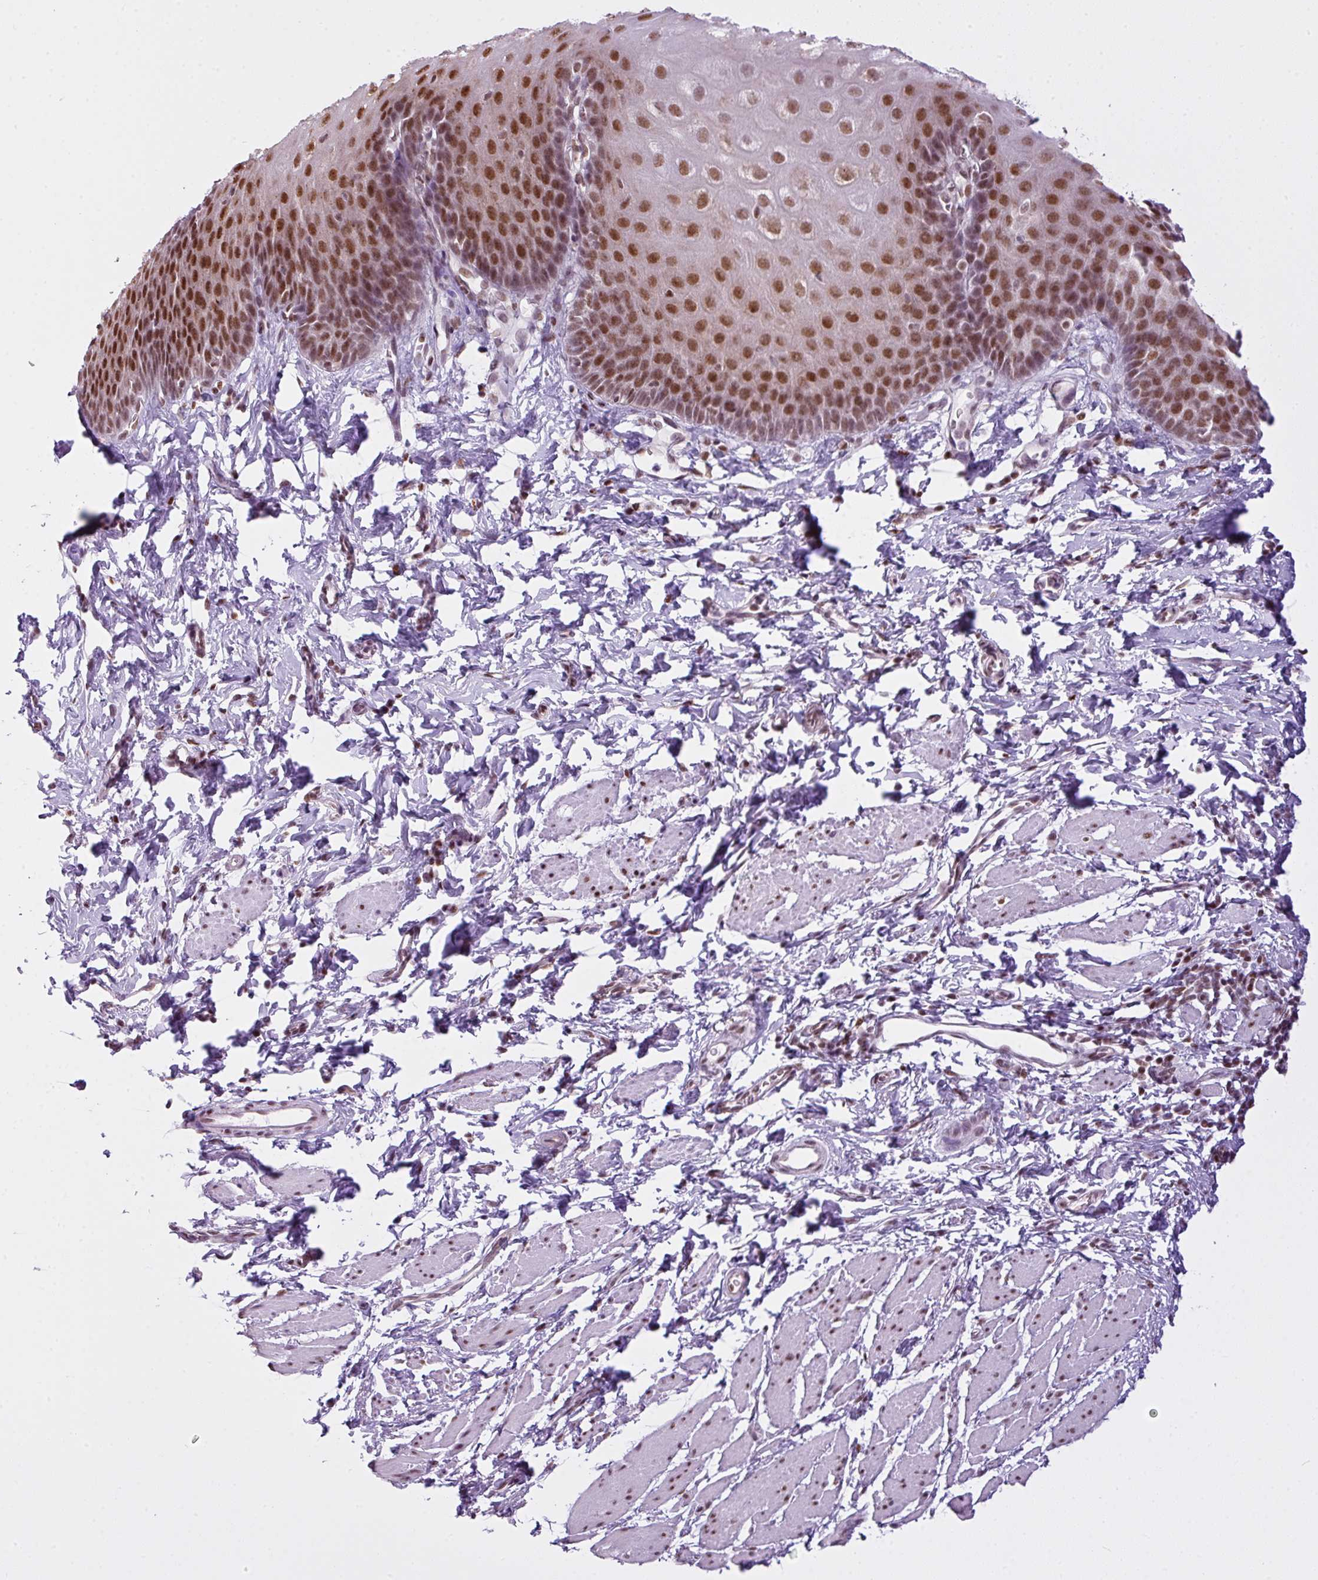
{"staining": {"intensity": "moderate", "quantity": ">75%", "location": "nuclear"}, "tissue": "esophagus", "cell_type": "Squamous epithelial cells", "image_type": "normal", "snomed": [{"axis": "morphology", "description": "Normal tissue, NOS"}, {"axis": "topography", "description": "Esophagus"}], "caption": "A micrograph of human esophagus stained for a protein reveals moderate nuclear brown staining in squamous epithelial cells. (Stains: DAB in brown, nuclei in blue, Microscopy: brightfield microscopy at high magnification).", "gene": "ARL6IP4", "patient": {"sex": "male", "age": 70}}